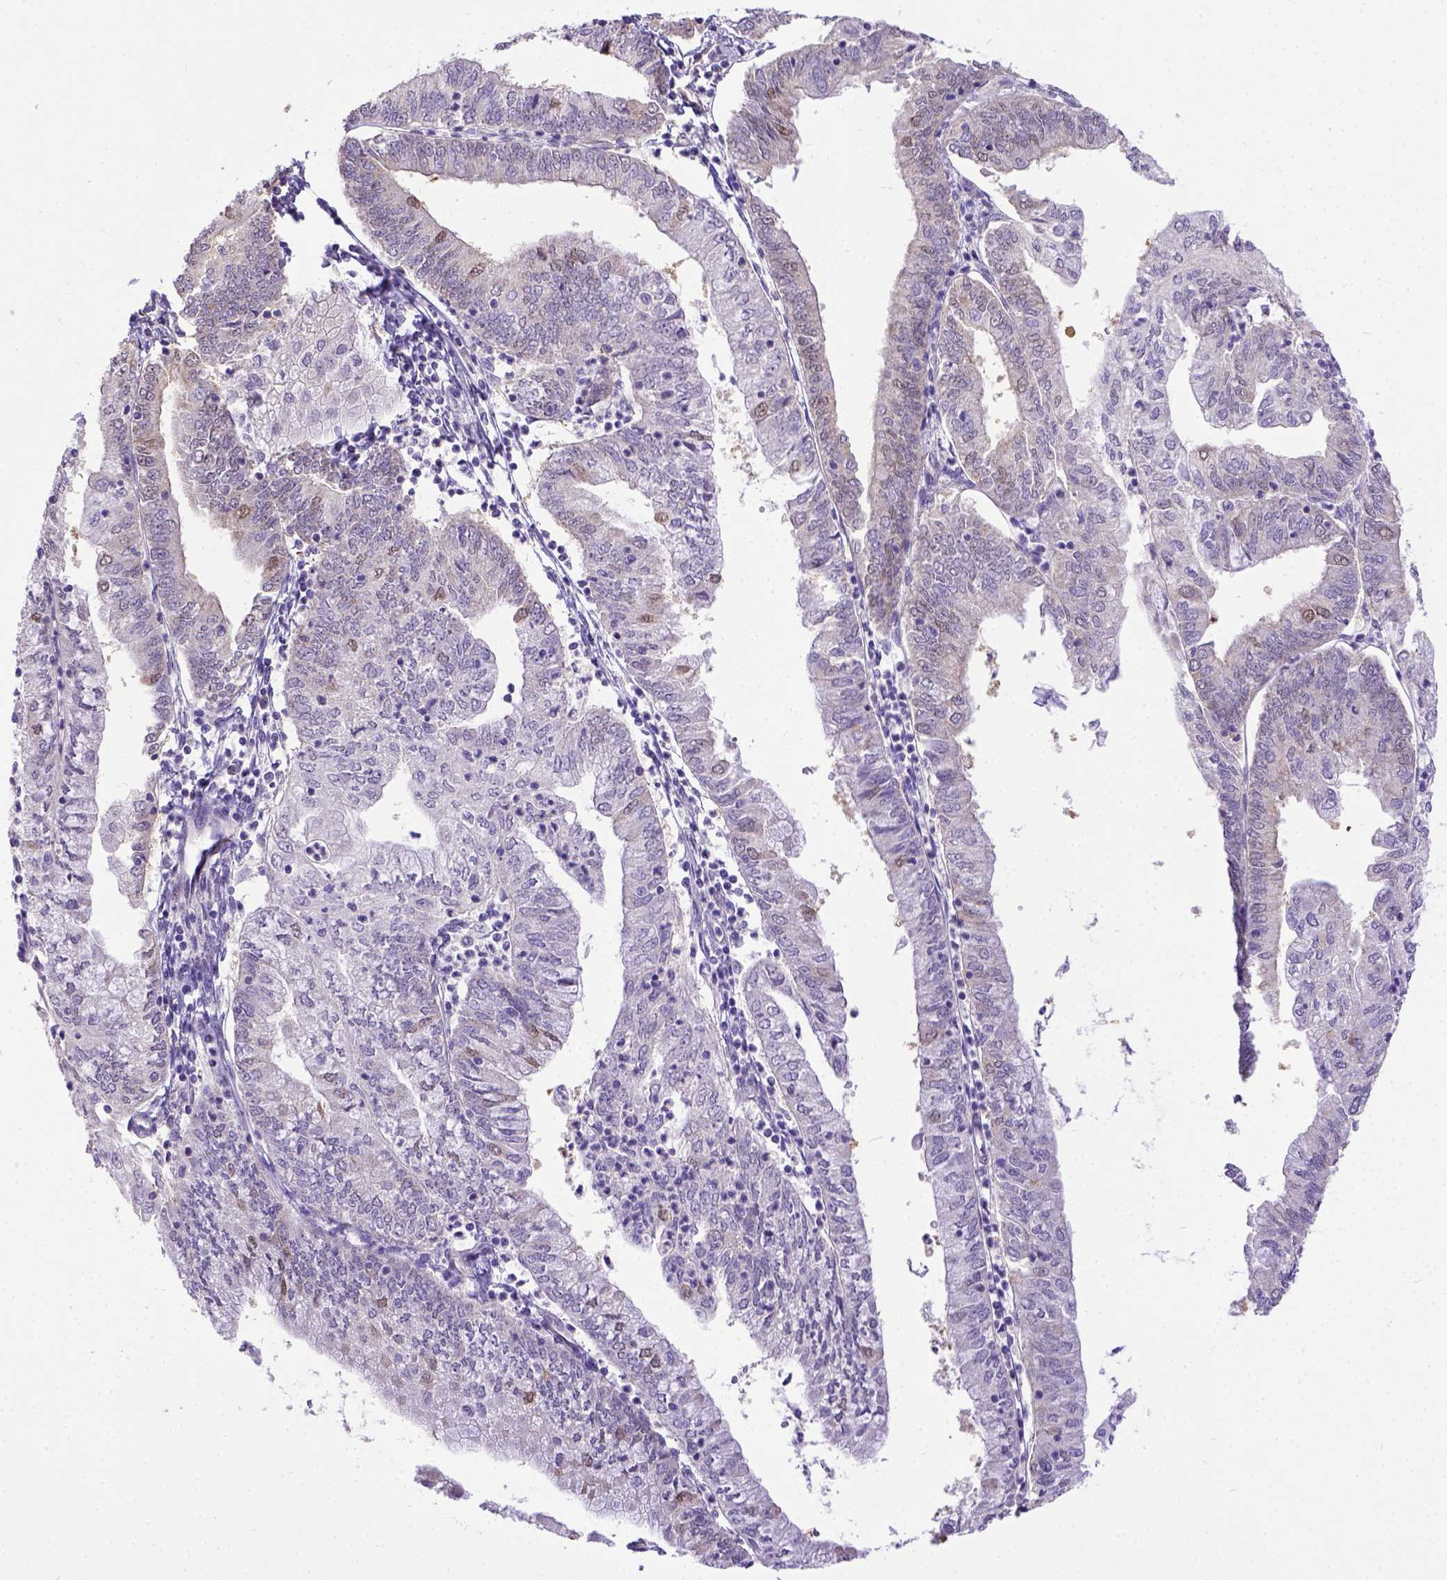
{"staining": {"intensity": "negative", "quantity": "none", "location": "none"}, "tissue": "endometrial cancer", "cell_type": "Tumor cells", "image_type": "cancer", "snomed": [{"axis": "morphology", "description": "Adenocarcinoma, NOS"}, {"axis": "topography", "description": "Endometrium"}], "caption": "Immunohistochemistry of endometrial cancer (adenocarcinoma) exhibits no expression in tumor cells. (Immunohistochemistry (ihc), brightfield microscopy, high magnification).", "gene": "BTN1A1", "patient": {"sex": "female", "age": 55}}